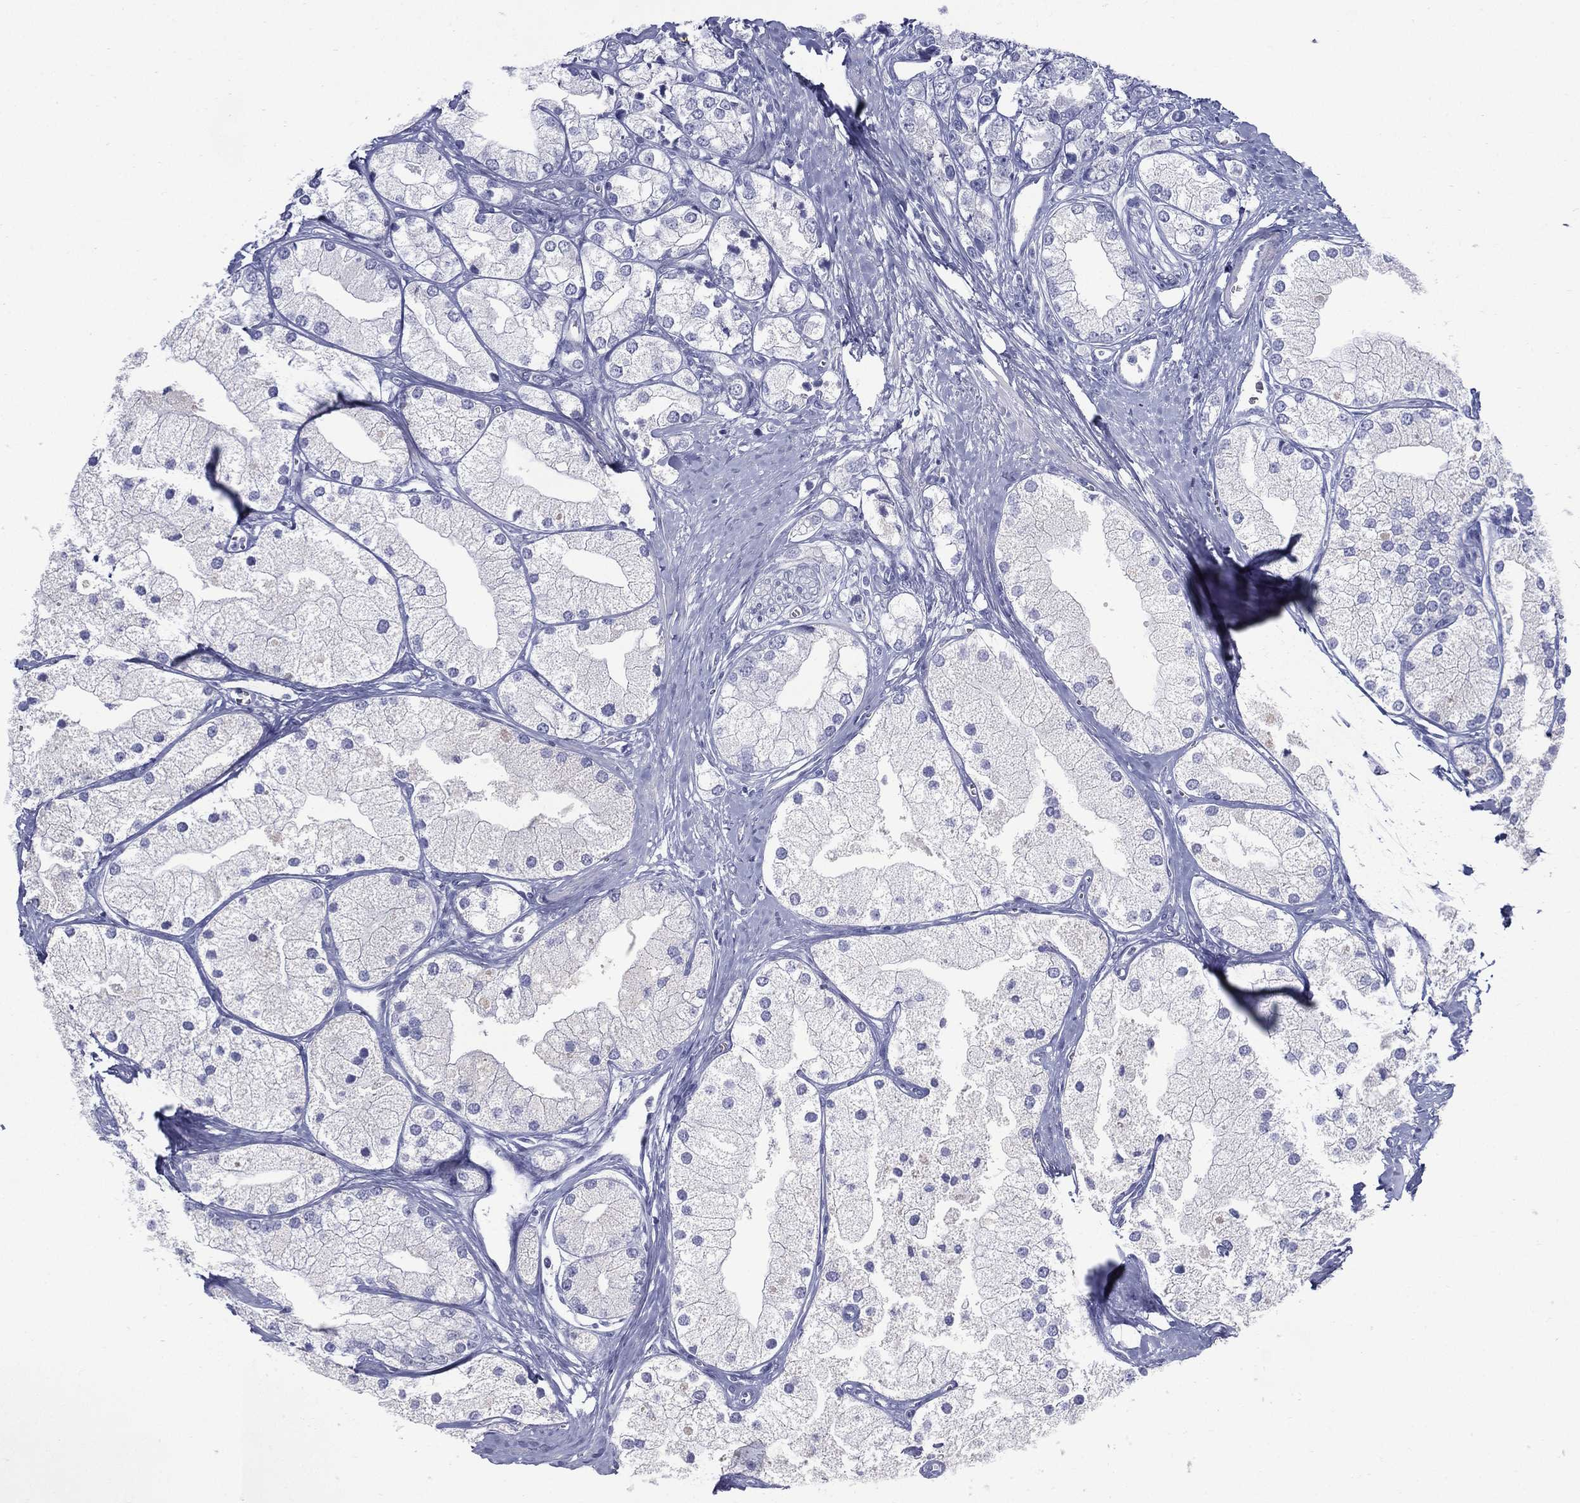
{"staining": {"intensity": "negative", "quantity": "none", "location": "none"}, "tissue": "prostate cancer", "cell_type": "Tumor cells", "image_type": "cancer", "snomed": [{"axis": "morphology", "description": "Adenocarcinoma, NOS"}, {"axis": "topography", "description": "Prostate and seminal vesicle, NOS"}, {"axis": "topography", "description": "Prostate"}], "caption": "An immunohistochemistry image of prostate adenocarcinoma is shown. There is no staining in tumor cells of prostate adenocarcinoma. The staining is performed using DAB brown chromogen with nuclei counter-stained in using hematoxylin.", "gene": "KIF2C", "patient": {"sex": "male", "age": 79}}